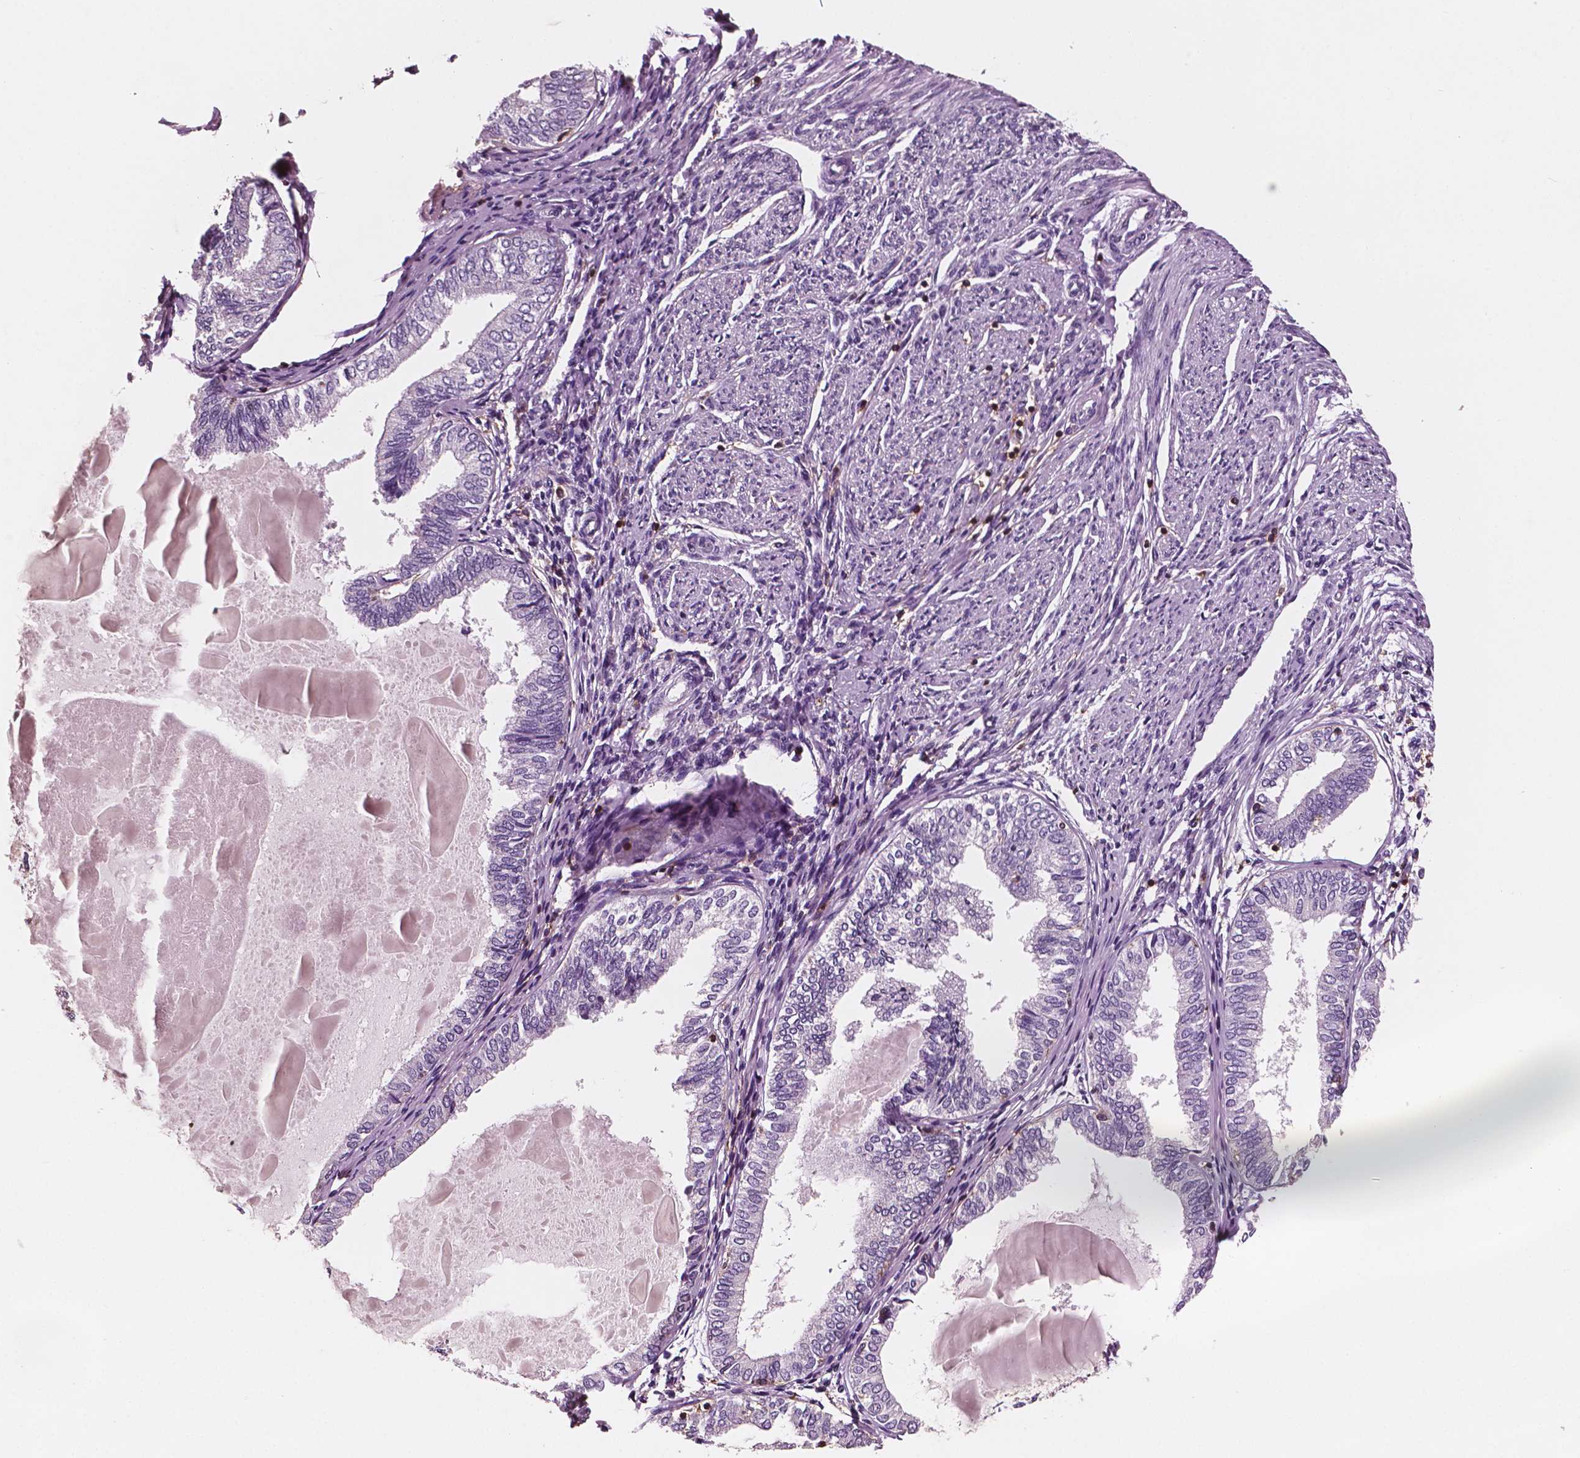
{"staining": {"intensity": "negative", "quantity": "none", "location": "none"}, "tissue": "endometrial cancer", "cell_type": "Tumor cells", "image_type": "cancer", "snomed": [{"axis": "morphology", "description": "Adenocarcinoma, NOS"}, {"axis": "topography", "description": "Endometrium"}], "caption": "Endometrial cancer (adenocarcinoma) was stained to show a protein in brown. There is no significant staining in tumor cells. Brightfield microscopy of immunohistochemistry (IHC) stained with DAB (brown) and hematoxylin (blue), captured at high magnification.", "gene": "PTPRC", "patient": {"sex": "female", "age": 68}}